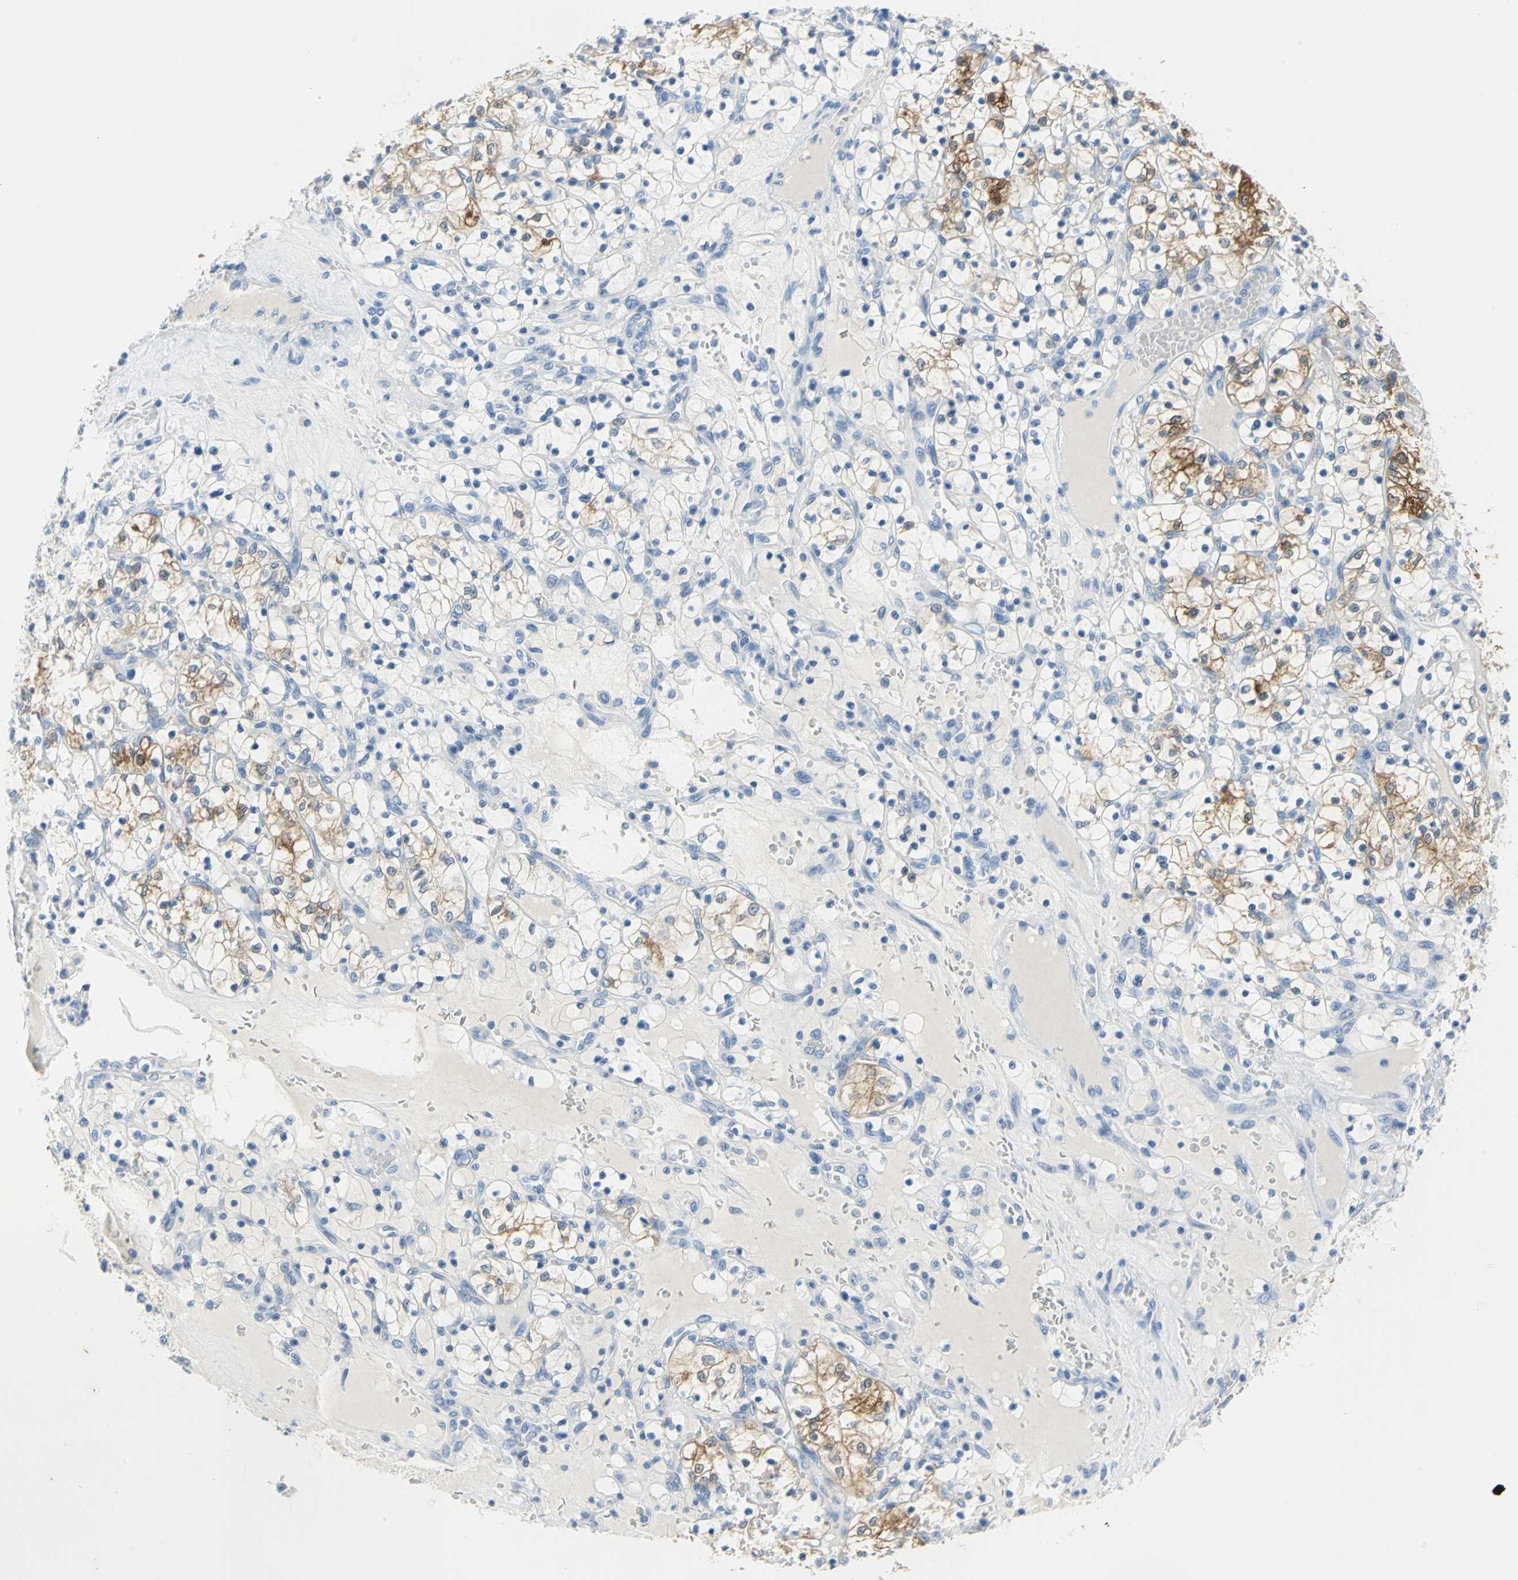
{"staining": {"intensity": "strong", "quantity": "<25%", "location": "cytoplasmic/membranous"}, "tissue": "renal cancer", "cell_type": "Tumor cells", "image_type": "cancer", "snomed": [{"axis": "morphology", "description": "Adenocarcinoma, NOS"}, {"axis": "topography", "description": "Kidney"}], "caption": "Human renal cancer (adenocarcinoma) stained for a protein (brown) shows strong cytoplasmic/membranous positive staining in approximately <25% of tumor cells.", "gene": "PKLR", "patient": {"sex": "female", "age": 69}}